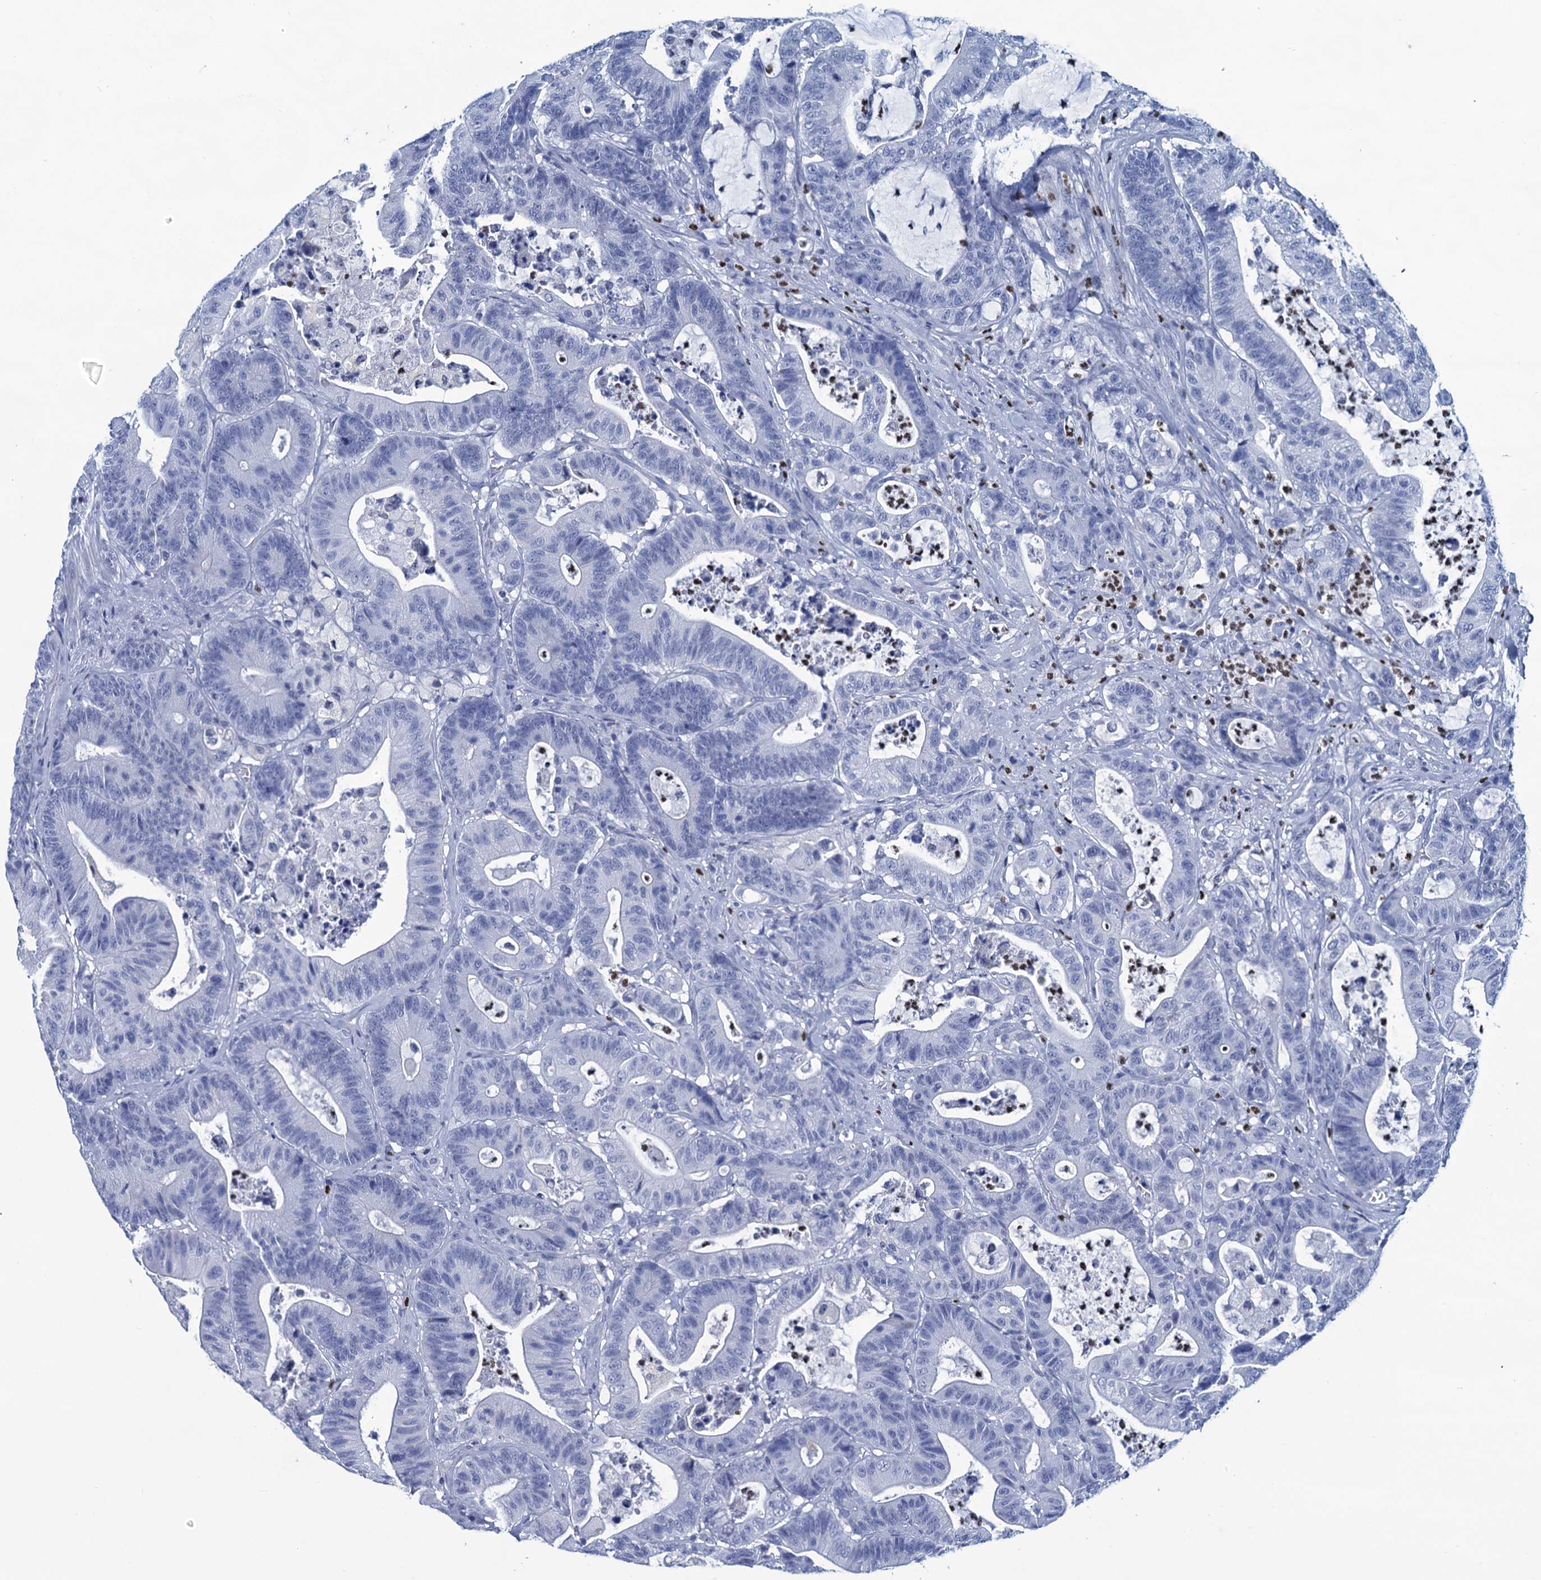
{"staining": {"intensity": "negative", "quantity": "none", "location": "none"}, "tissue": "colorectal cancer", "cell_type": "Tumor cells", "image_type": "cancer", "snomed": [{"axis": "morphology", "description": "Adenocarcinoma, NOS"}, {"axis": "topography", "description": "Colon"}], "caption": "Immunohistochemistry (IHC) of human colorectal cancer (adenocarcinoma) shows no expression in tumor cells.", "gene": "RHCG", "patient": {"sex": "female", "age": 84}}